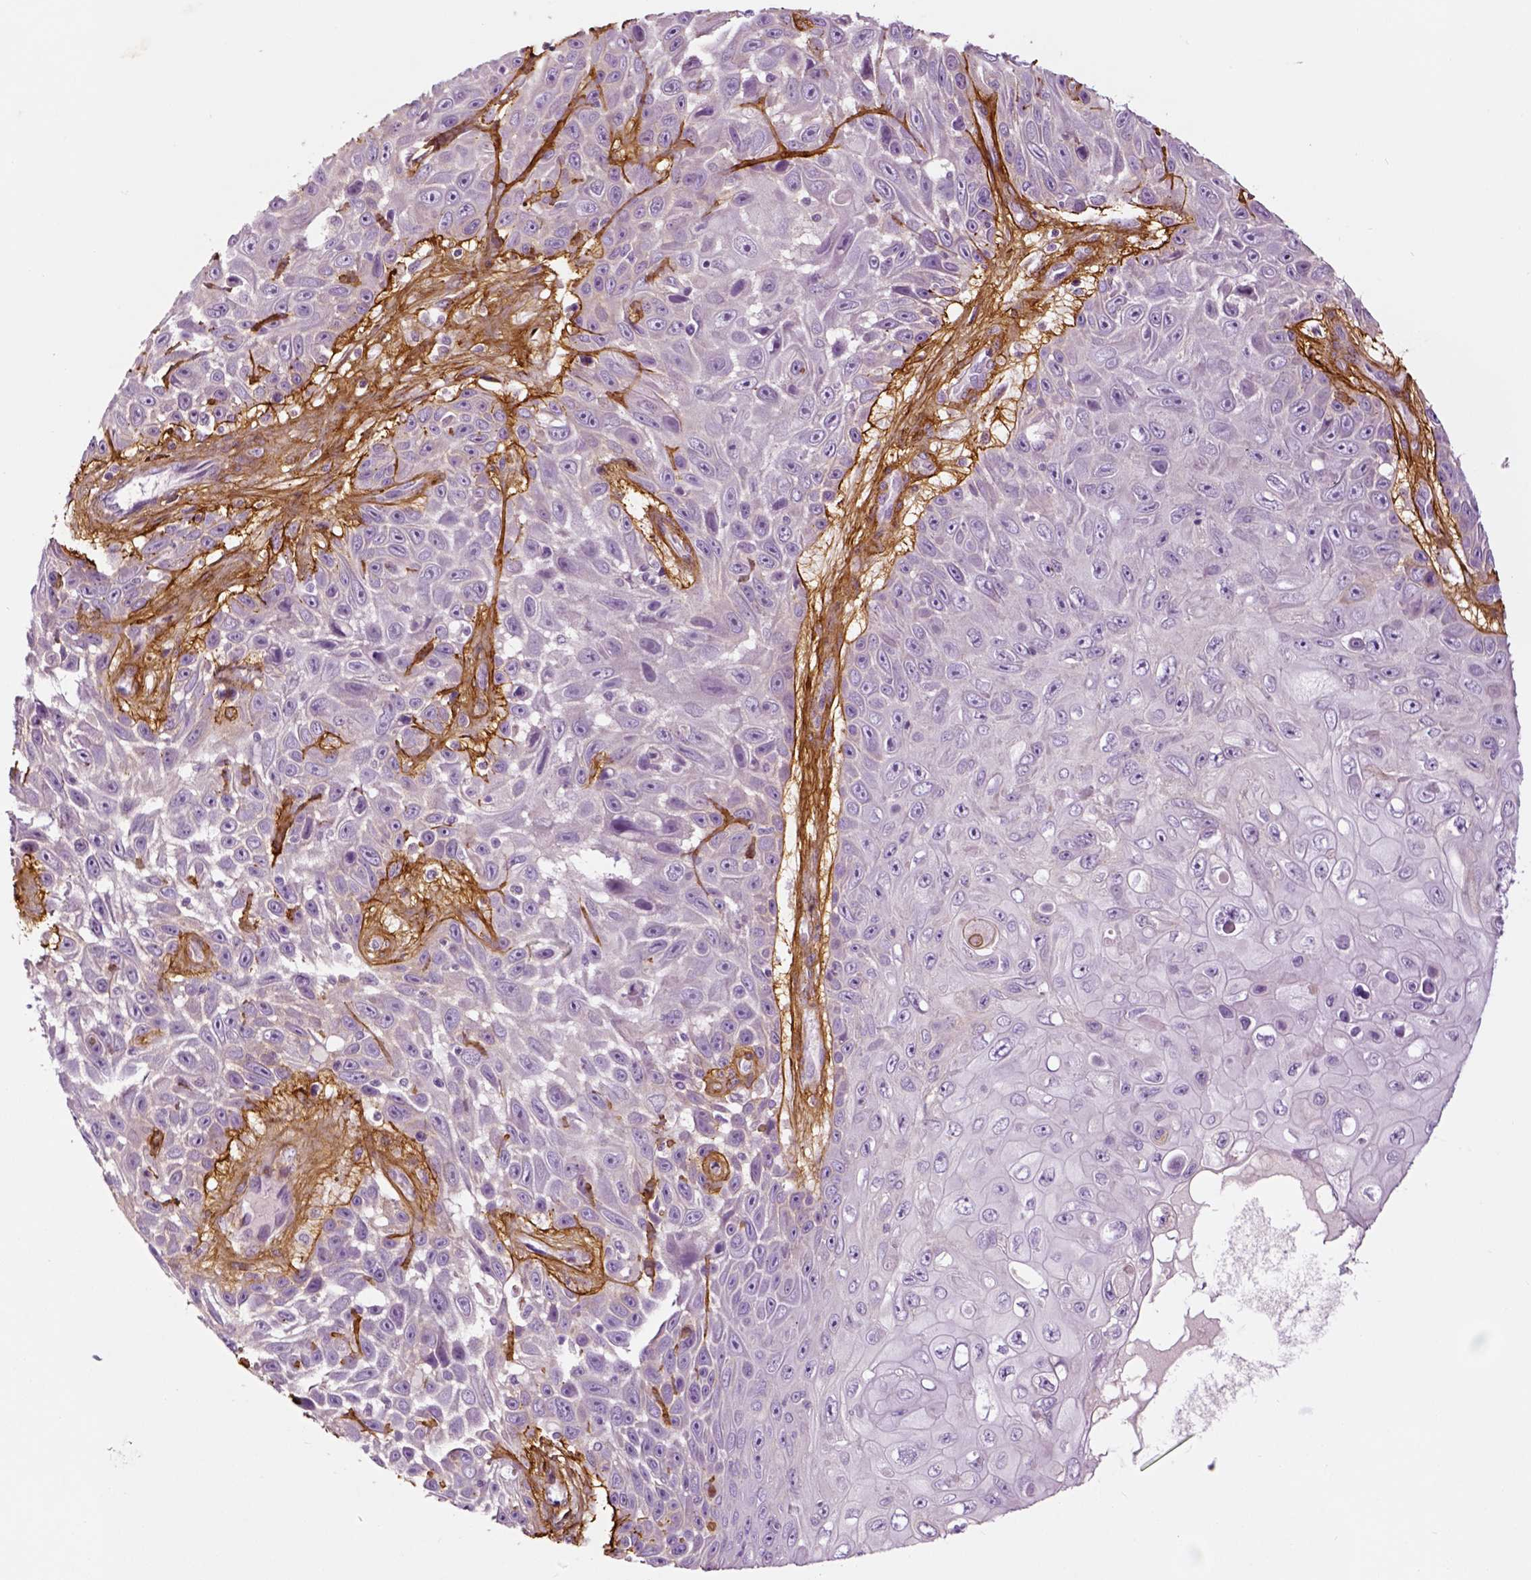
{"staining": {"intensity": "negative", "quantity": "none", "location": "none"}, "tissue": "skin cancer", "cell_type": "Tumor cells", "image_type": "cancer", "snomed": [{"axis": "morphology", "description": "Squamous cell carcinoma, NOS"}, {"axis": "topography", "description": "Skin"}], "caption": "An image of skin cancer stained for a protein displays no brown staining in tumor cells.", "gene": "COL6A2", "patient": {"sex": "male", "age": 82}}